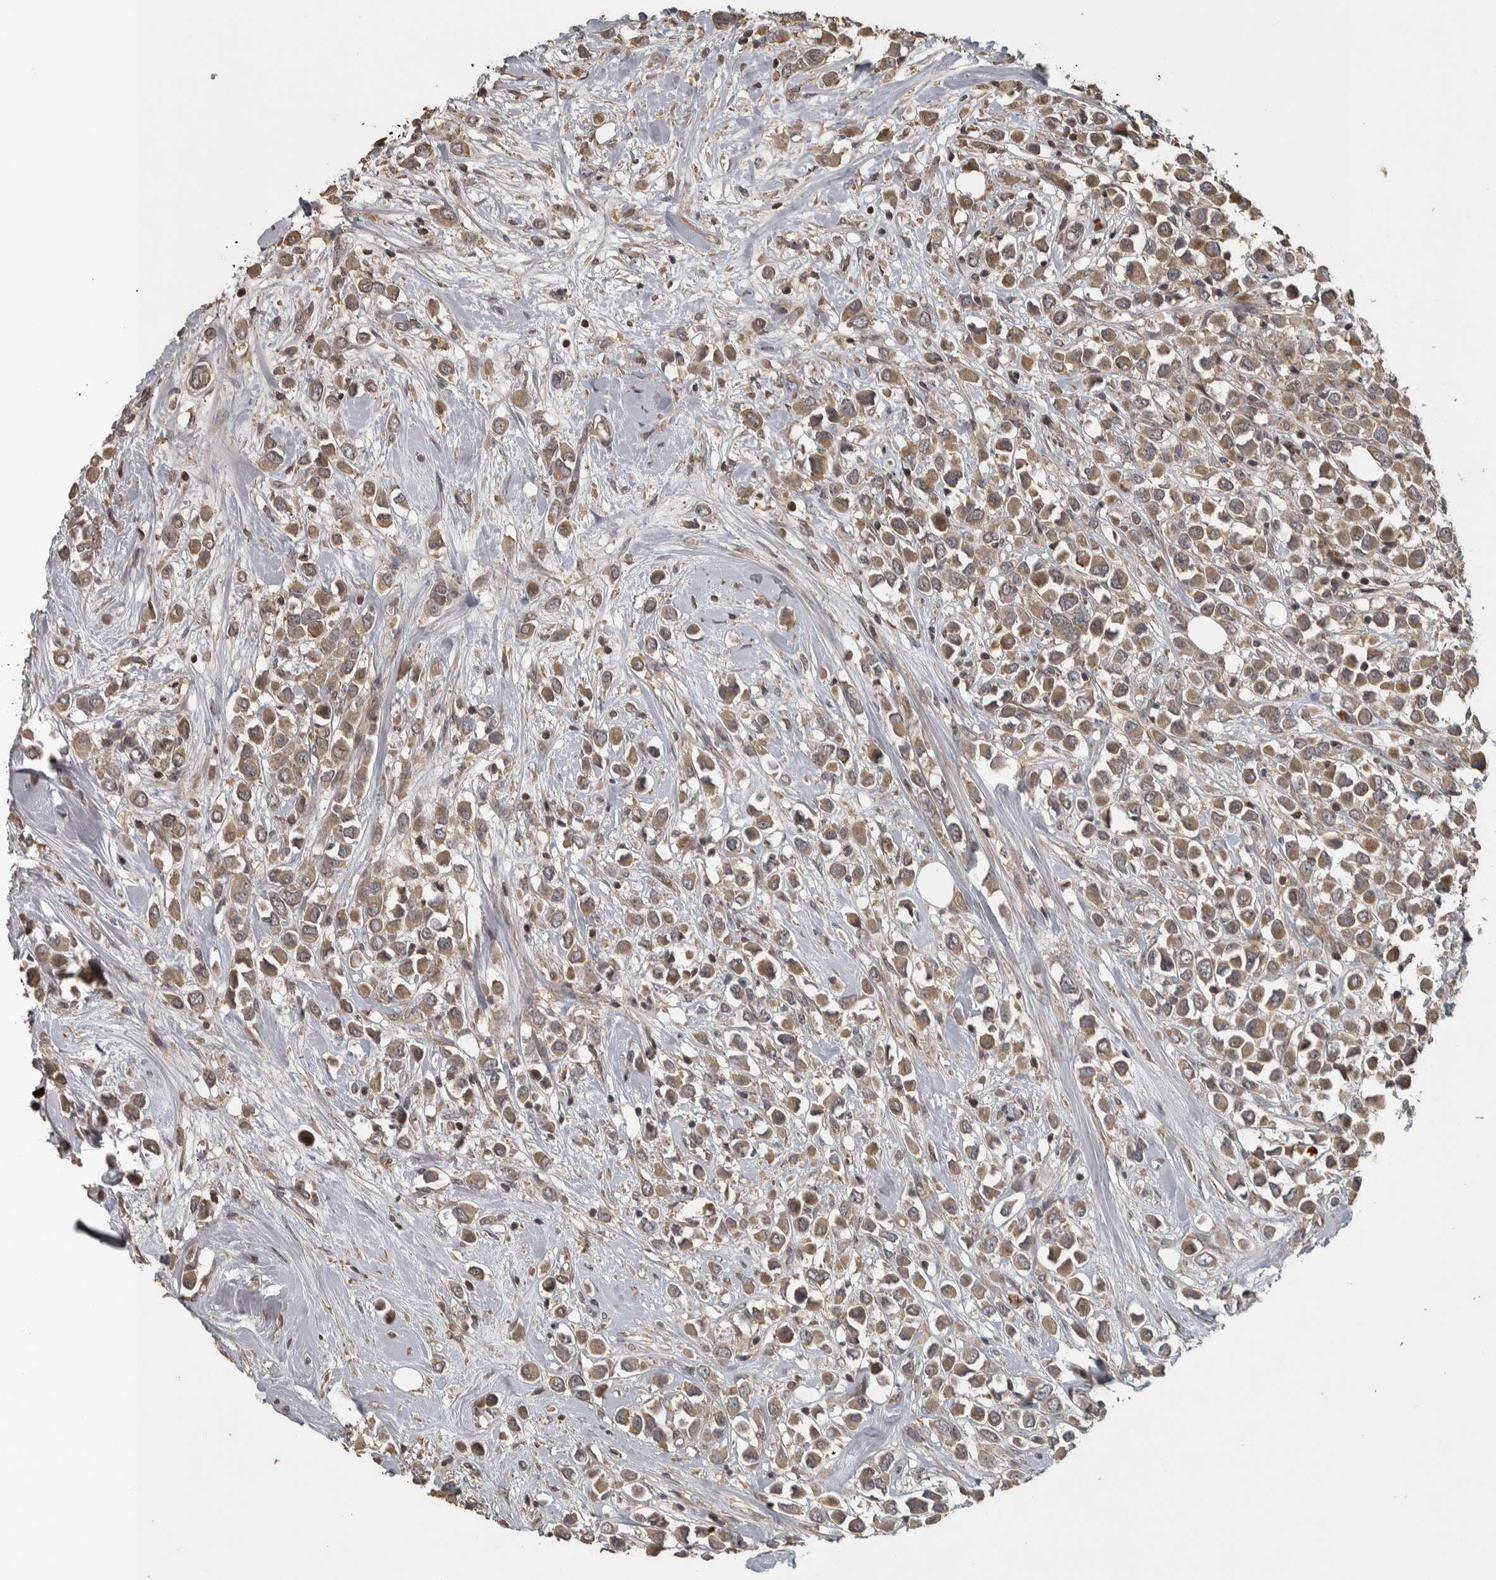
{"staining": {"intensity": "moderate", "quantity": ">75%", "location": "cytoplasmic/membranous"}, "tissue": "breast cancer", "cell_type": "Tumor cells", "image_type": "cancer", "snomed": [{"axis": "morphology", "description": "Duct carcinoma"}, {"axis": "topography", "description": "Breast"}], "caption": "Breast intraductal carcinoma stained with DAB IHC reveals medium levels of moderate cytoplasmic/membranous expression in about >75% of tumor cells.", "gene": "ERAL1", "patient": {"sex": "female", "age": 61}}